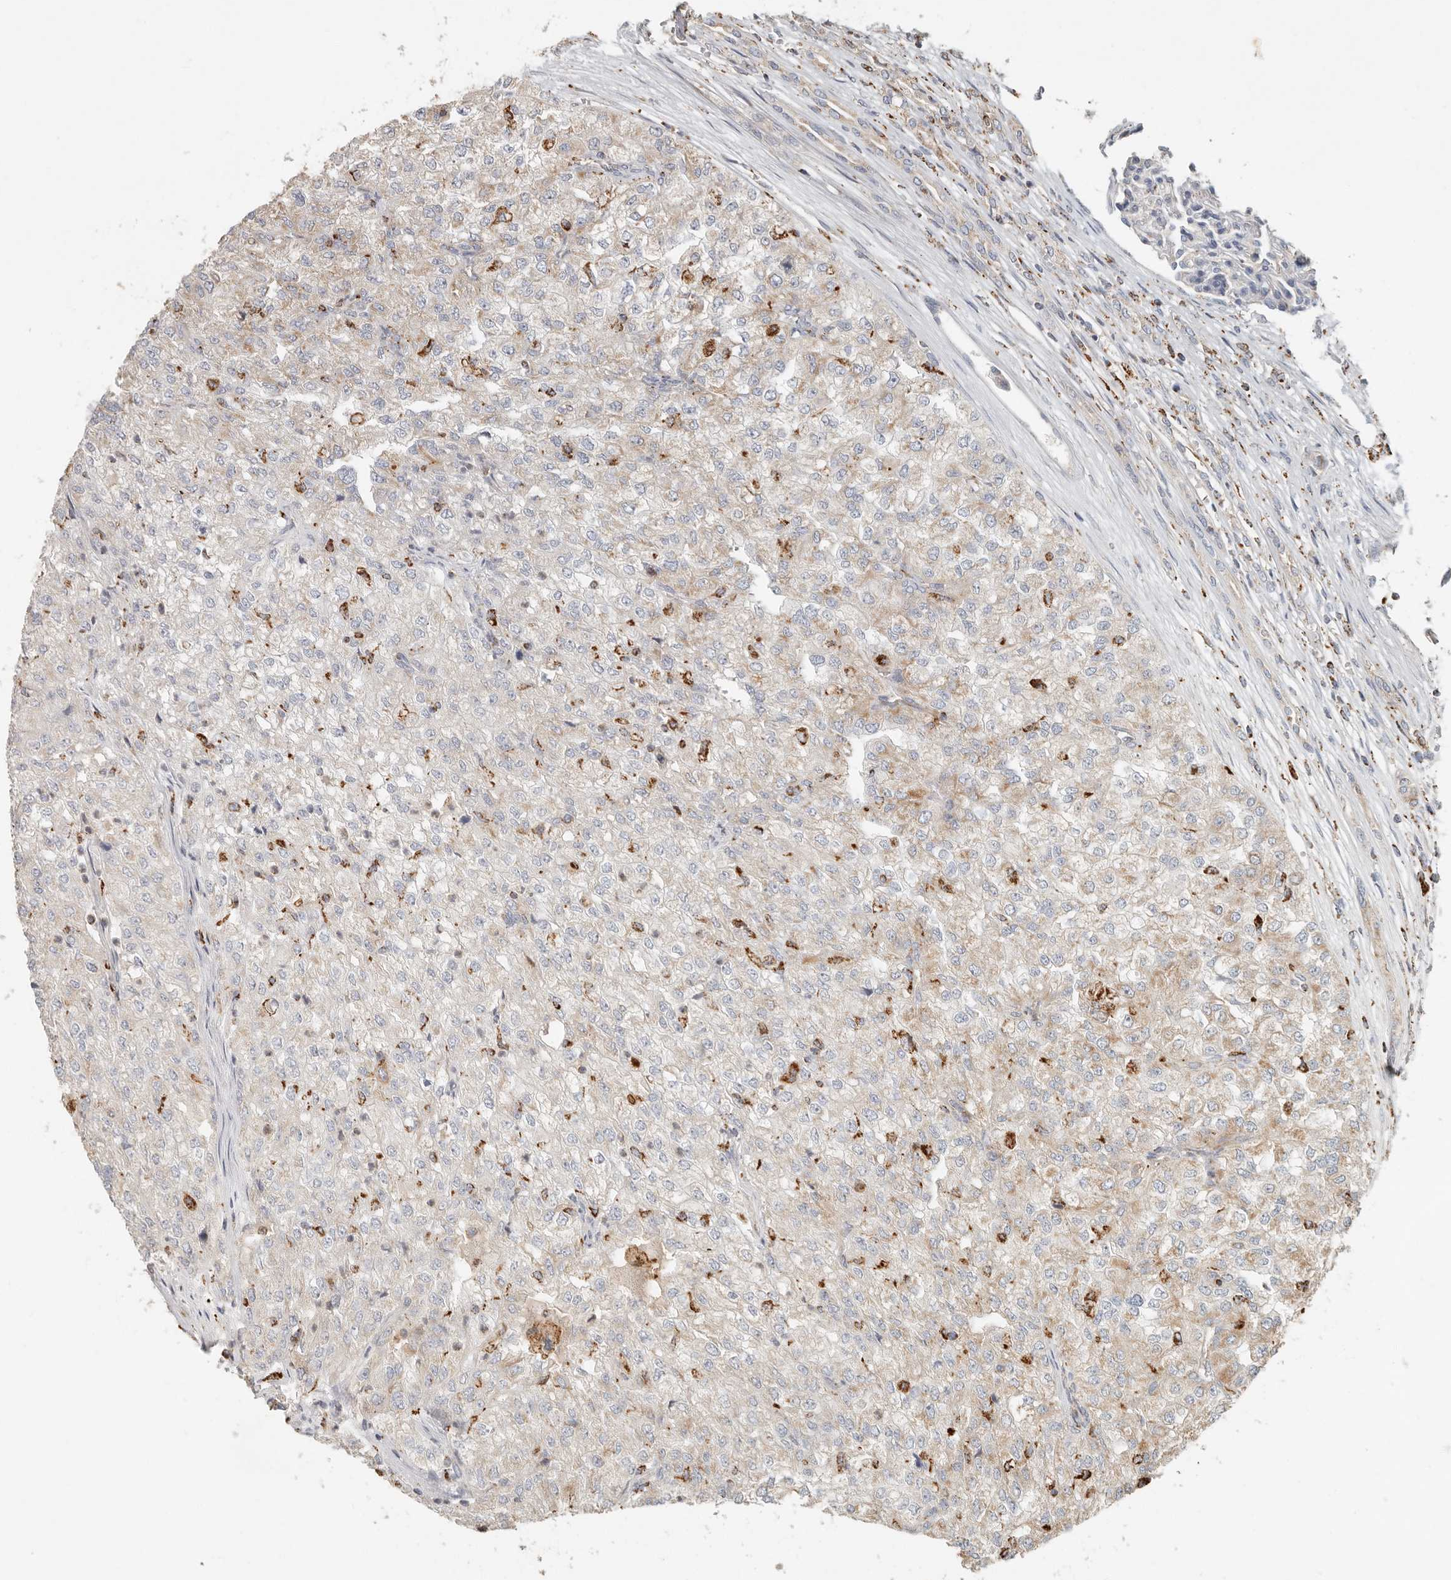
{"staining": {"intensity": "weak", "quantity": "25%-75%", "location": "cytoplasmic/membranous"}, "tissue": "renal cancer", "cell_type": "Tumor cells", "image_type": "cancer", "snomed": [{"axis": "morphology", "description": "Adenocarcinoma, NOS"}, {"axis": "topography", "description": "Kidney"}], "caption": "IHC staining of adenocarcinoma (renal), which displays low levels of weak cytoplasmic/membranous positivity in approximately 25%-75% of tumor cells indicating weak cytoplasmic/membranous protein expression. The staining was performed using DAB (3,3'-diaminobenzidine) (brown) for protein detection and nuclei were counterstained in hematoxylin (blue).", "gene": "ARHGEF10L", "patient": {"sex": "female", "age": 54}}